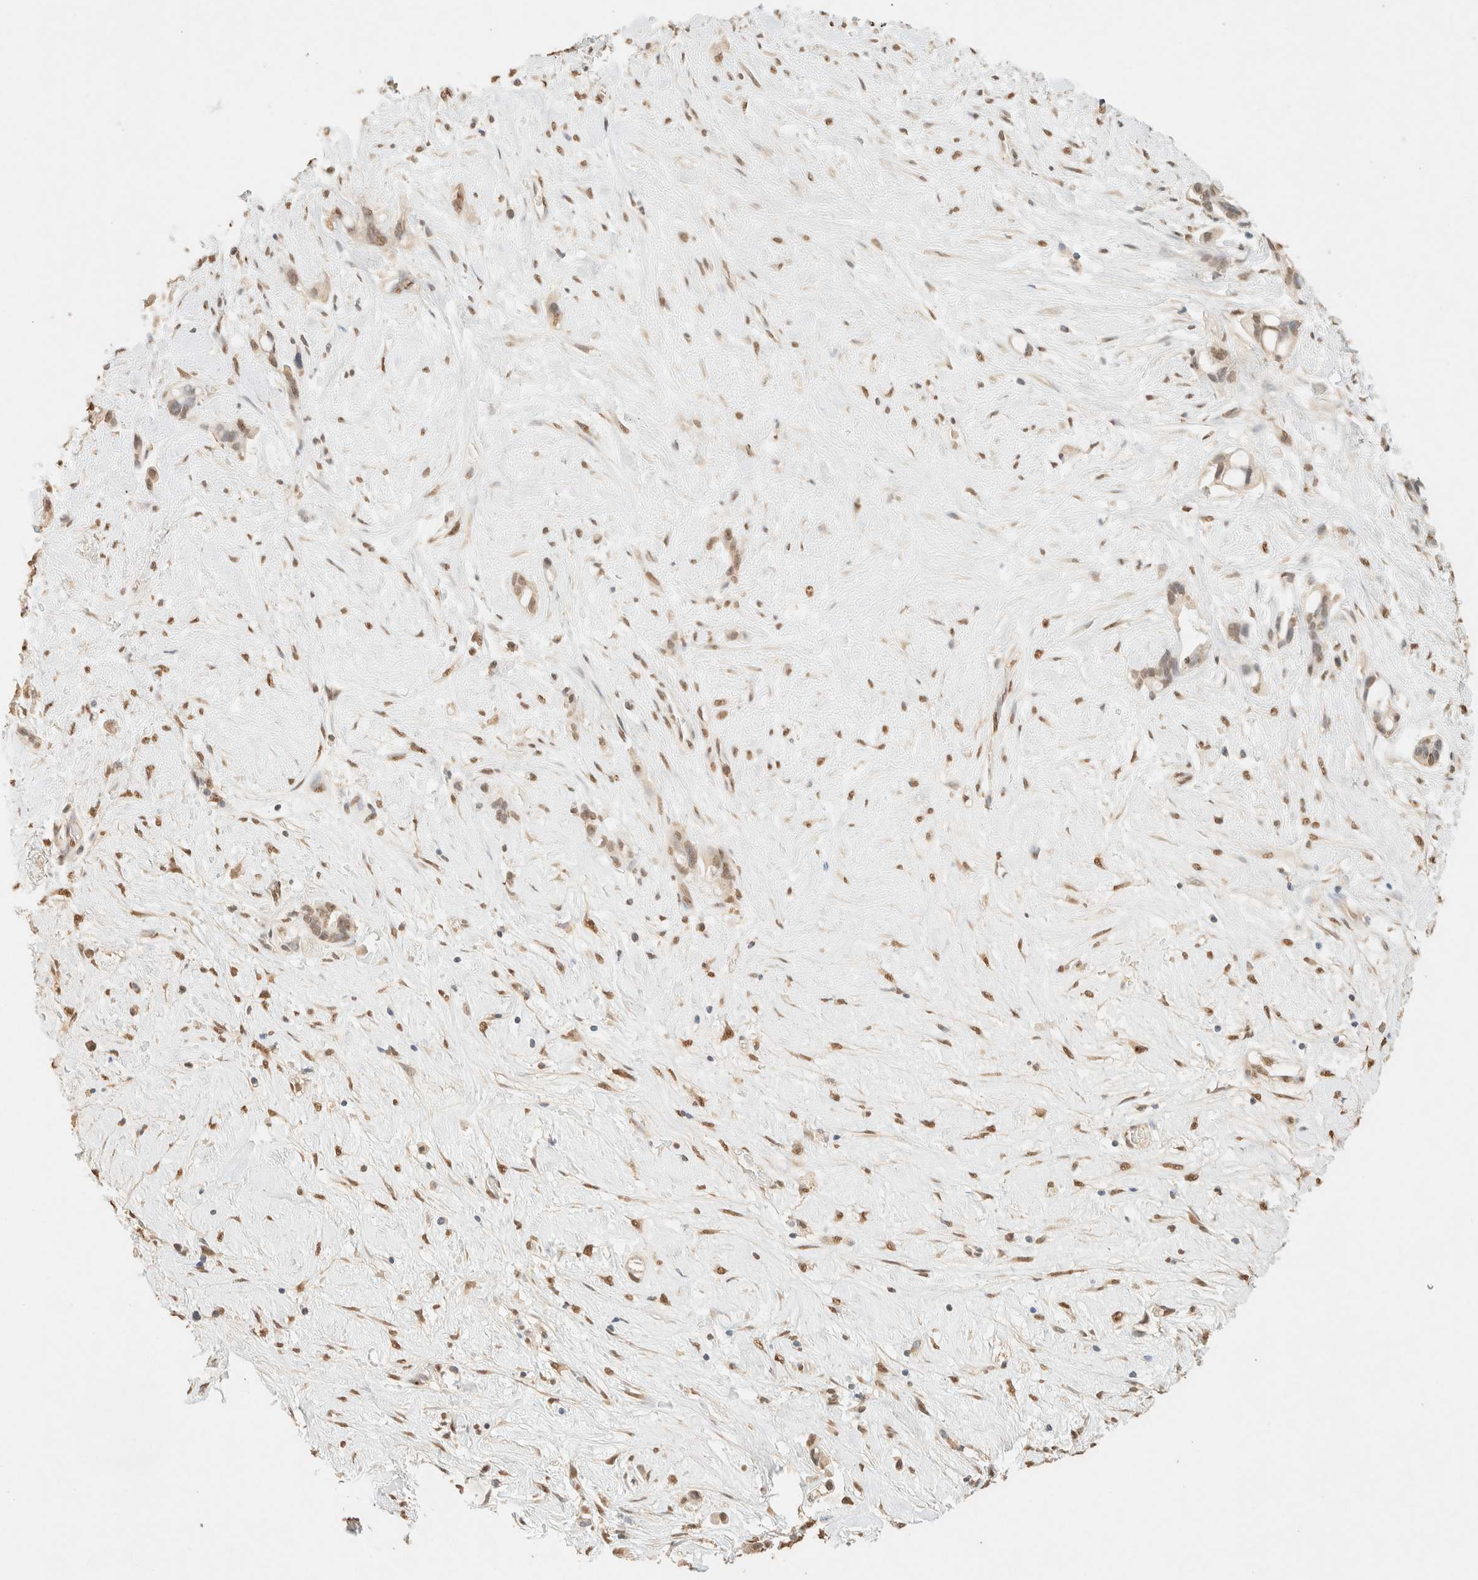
{"staining": {"intensity": "weak", "quantity": ">75%", "location": "nuclear"}, "tissue": "liver cancer", "cell_type": "Tumor cells", "image_type": "cancer", "snomed": [{"axis": "morphology", "description": "Cholangiocarcinoma"}, {"axis": "topography", "description": "Liver"}], "caption": "High-magnification brightfield microscopy of liver cancer stained with DAB (brown) and counterstained with hematoxylin (blue). tumor cells exhibit weak nuclear expression is identified in about>75% of cells.", "gene": "S100A13", "patient": {"sex": "female", "age": 65}}